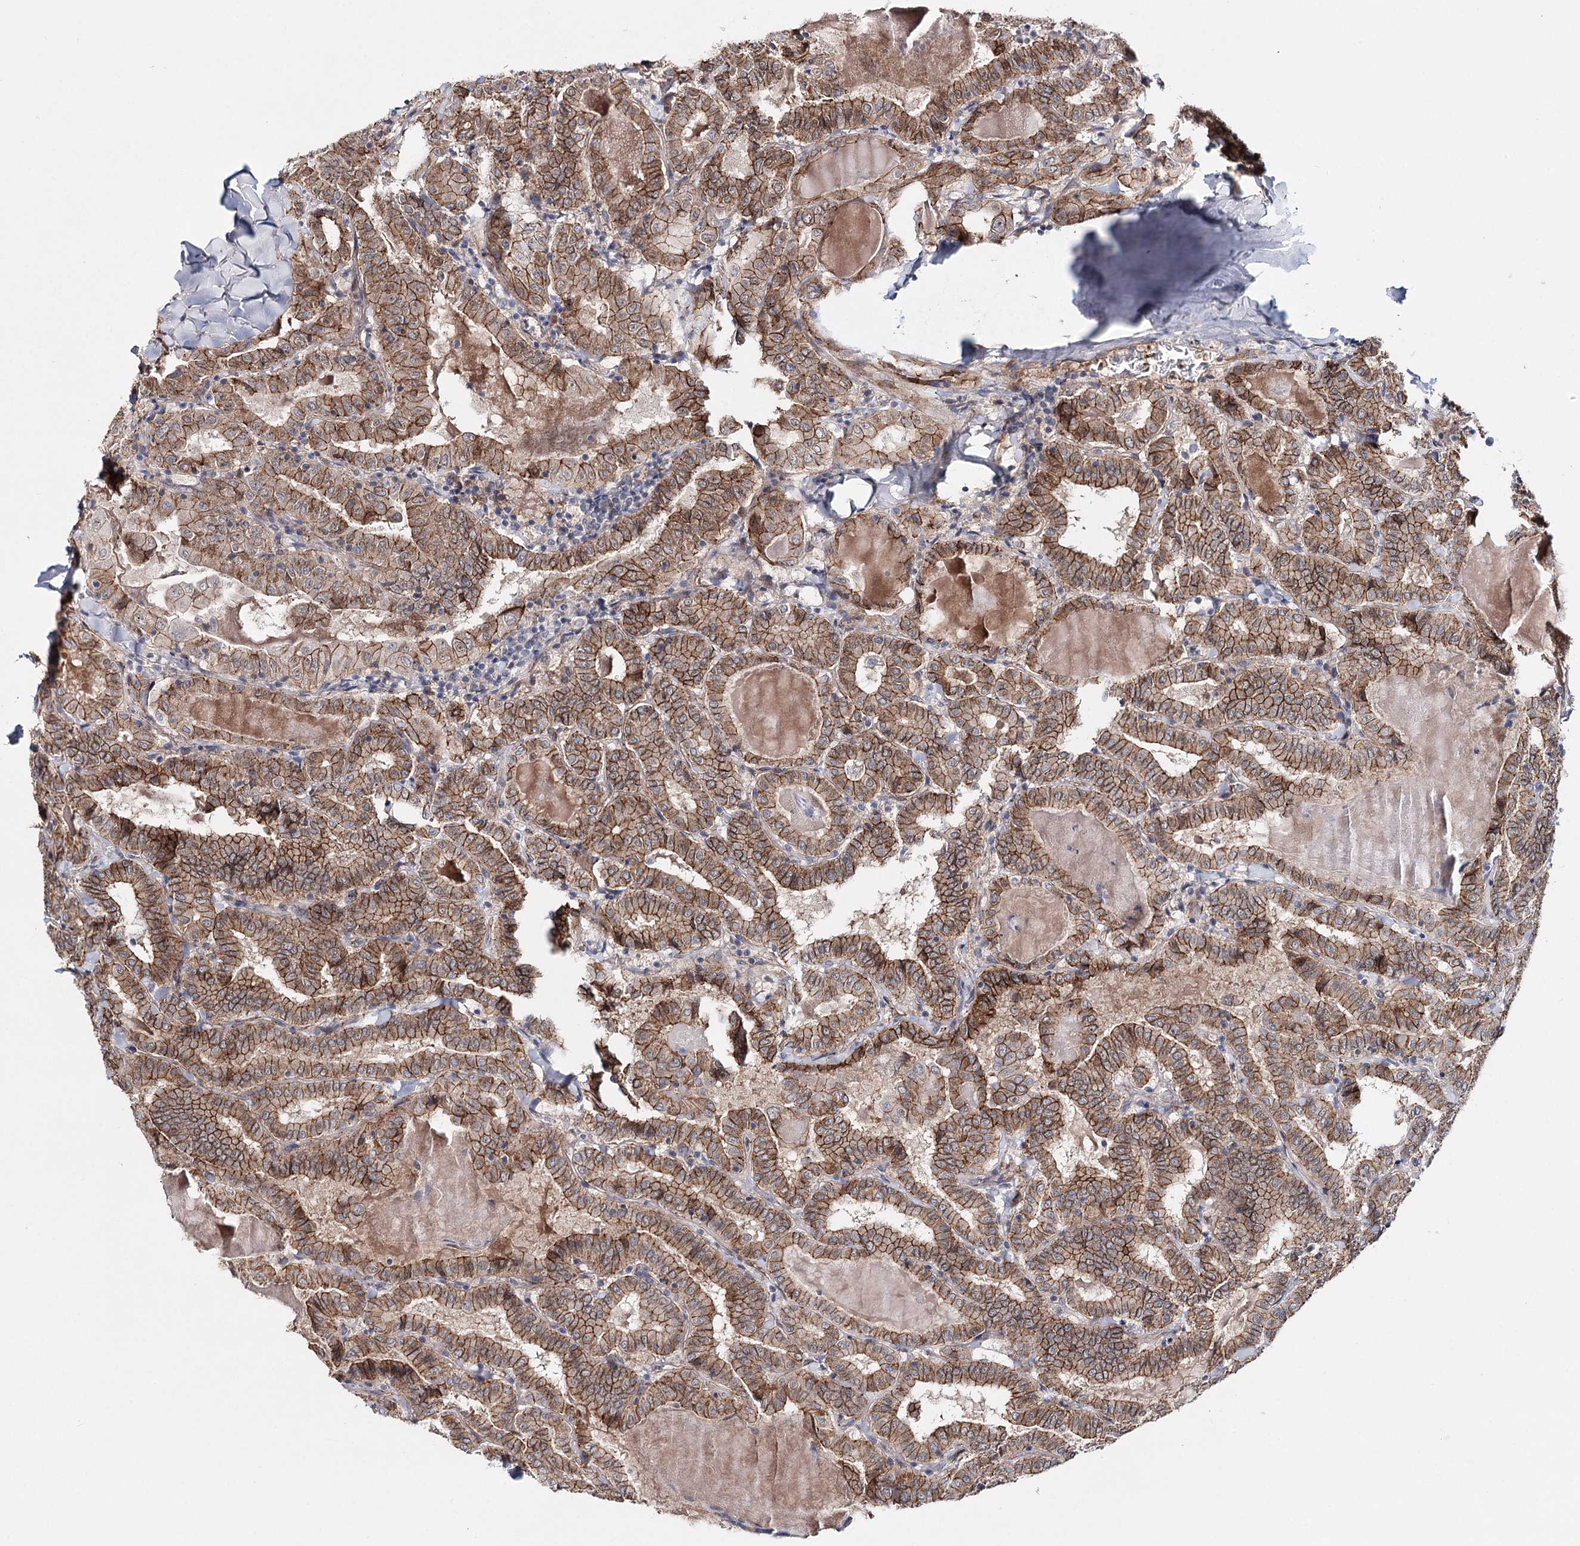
{"staining": {"intensity": "moderate", "quantity": ">75%", "location": "cytoplasmic/membranous"}, "tissue": "thyroid cancer", "cell_type": "Tumor cells", "image_type": "cancer", "snomed": [{"axis": "morphology", "description": "Papillary adenocarcinoma, NOS"}, {"axis": "topography", "description": "Thyroid gland"}], "caption": "There is medium levels of moderate cytoplasmic/membranous expression in tumor cells of thyroid cancer (papillary adenocarcinoma), as demonstrated by immunohistochemical staining (brown color).", "gene": "PKP4", "patient": {"sex": "female", "age": 72}}